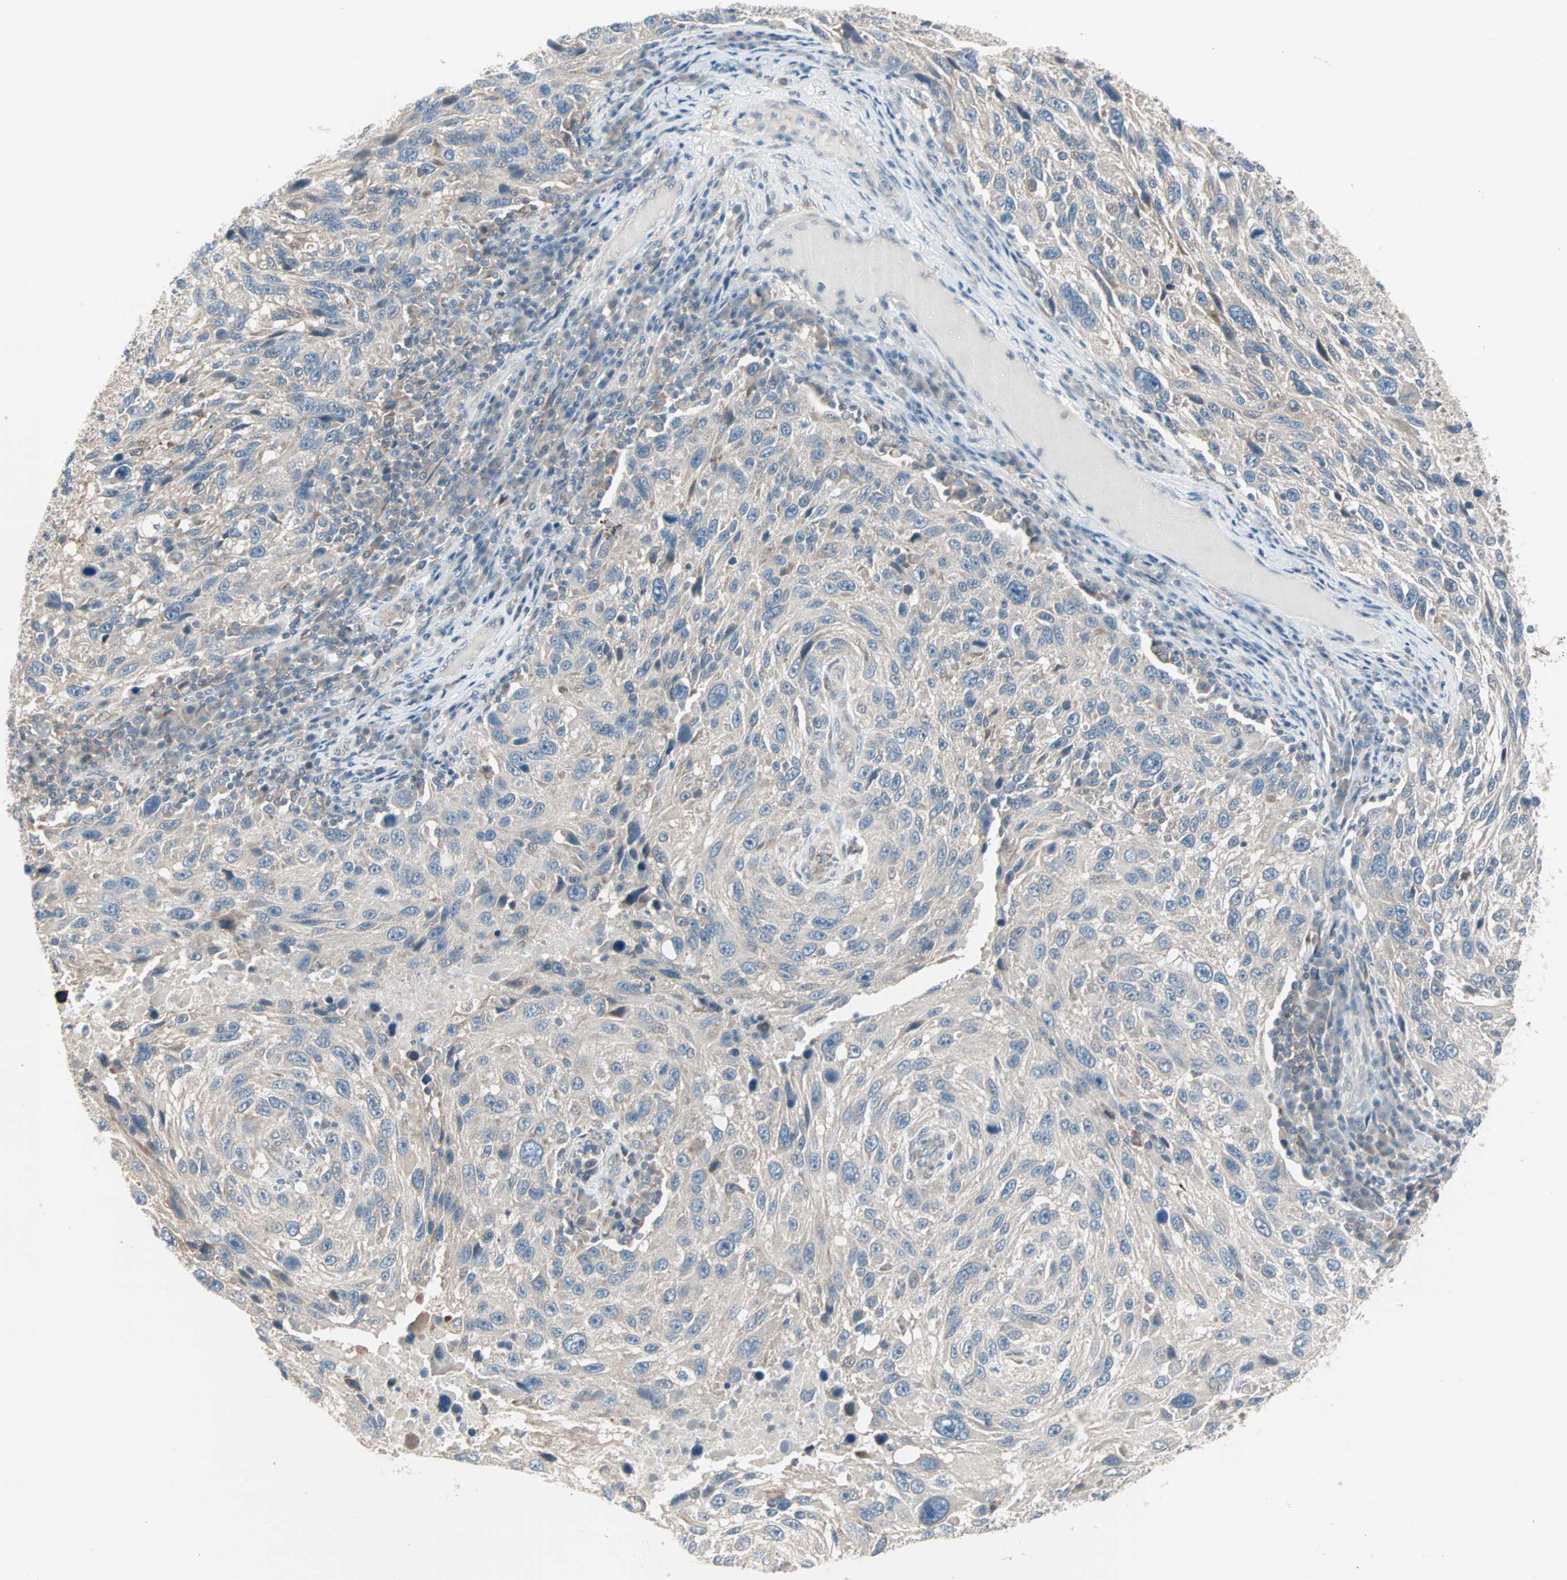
{"staining": {"intensity": "weak", "quantity": ">75%", "location": "cytoplasmic/membranous"}, "tissue": "melanoma", "cell_type": "Tumor cells", "image_type": "cancer", "snomed": [{"axis": "morphology", "description": "Malignant melanoma, NOS"}, {"axis": "topography", "description": "Skin"}], "caption": "Human melanoma stained with a protein marker exhibits weak staining in tumor cells.", "gene": "ZFP36", "patient": {"sex": "male", "age": 53}}